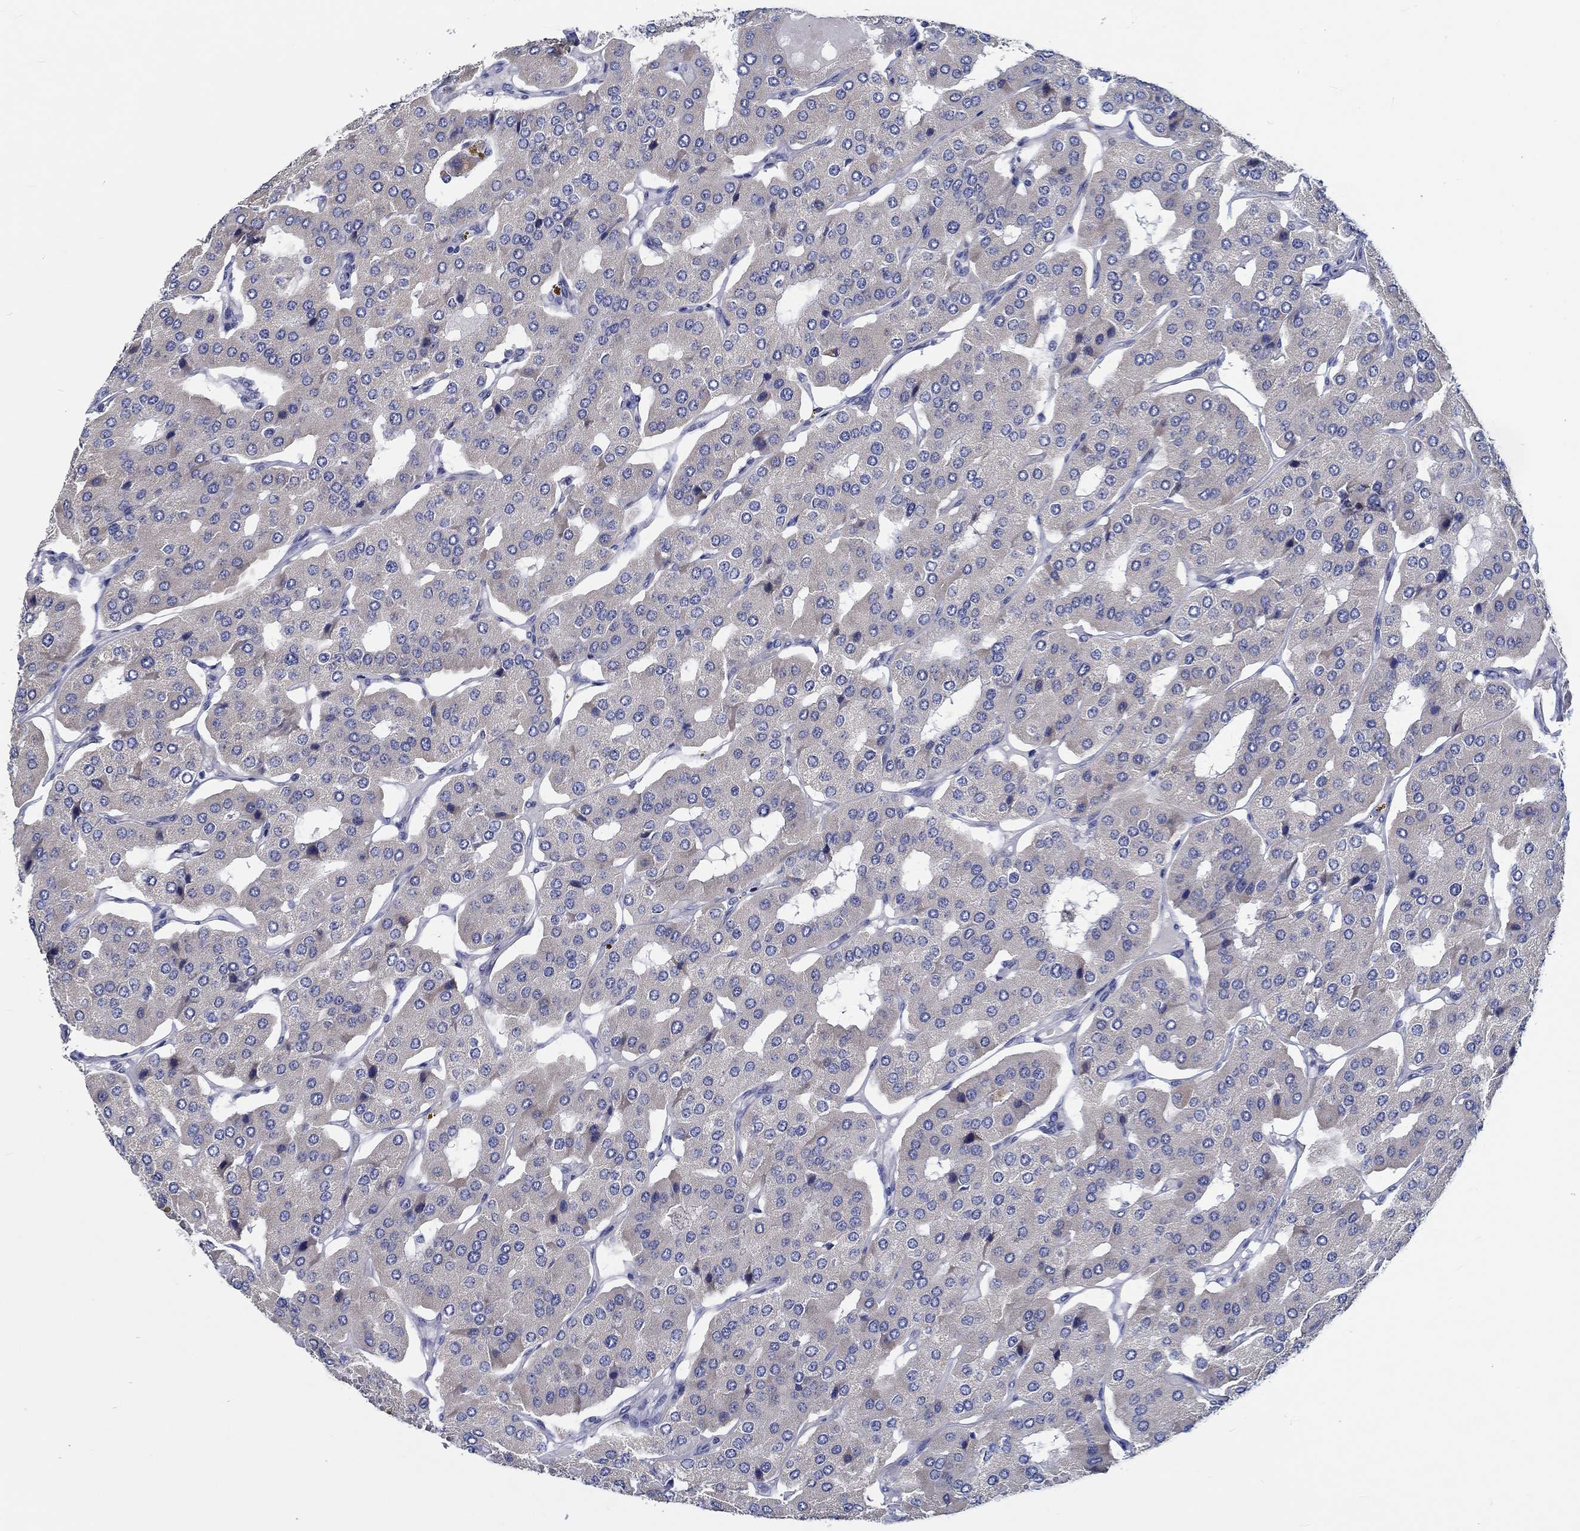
{"staining": {"intensity": "negative", "quantity": "none", "location": "none"}, "tissue": "parathyroid gland", "cell_type": "Glandular cells", "image_type": "normal", "snomed": [{"axis": "morphology", "description": "Normal tissue, NOS"}, {"axis": "morphology", "description": "Adenoma, NOS"}, {"axis": "topography", "description": "Parathyroid gland"}], "caption": "A high-resolution micrograph shows immunohistochemistry staining of benign parathyroid gland, which demonstrates no significant staining in glandular cells.", "gene": "MYBPC1", "patient": {"sex": "female", "age": 86}}